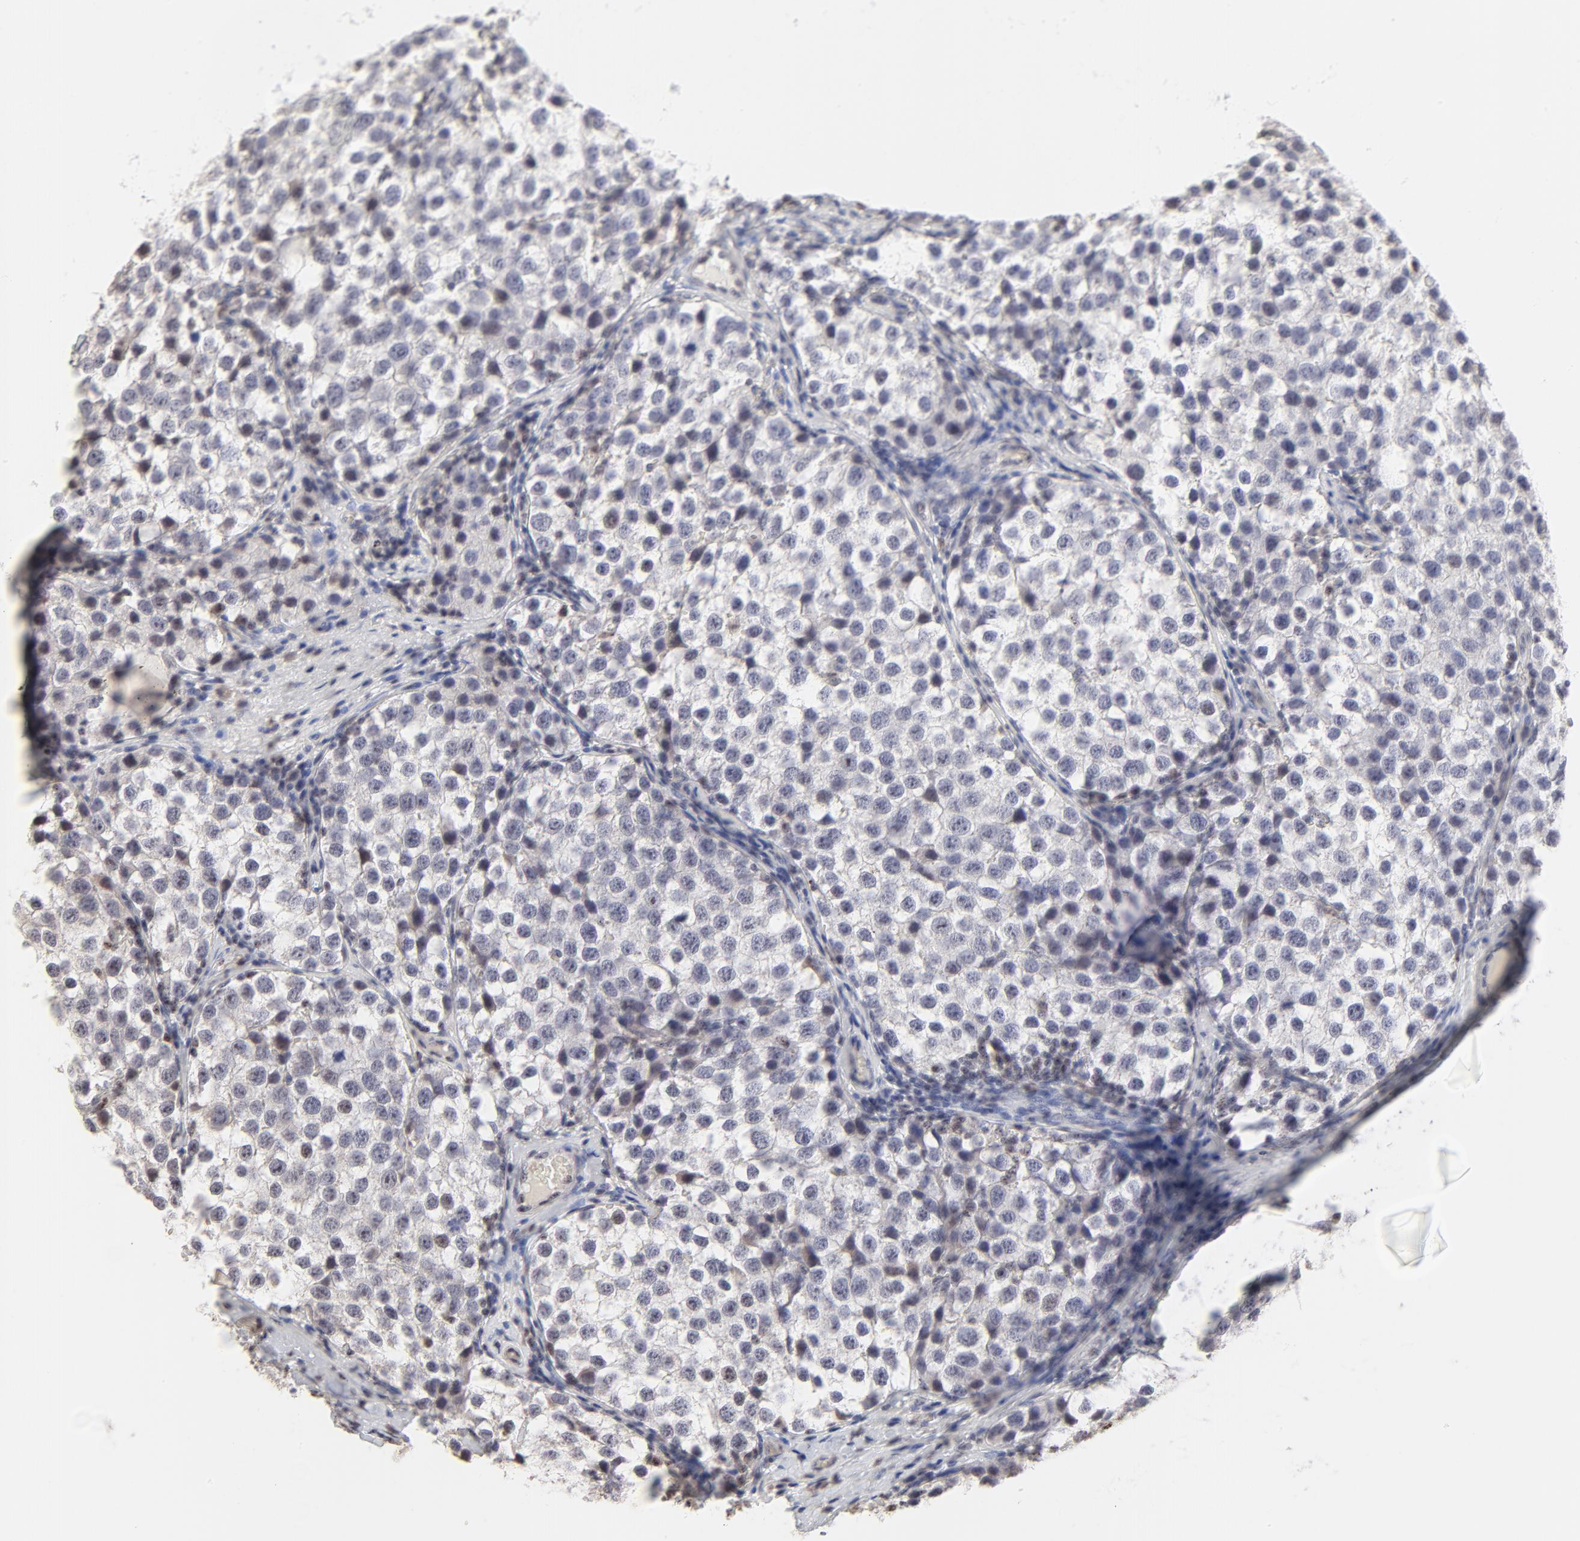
{"staining": {"intensity": "negative", "quantity": "none", "location": "none"}, "tissue": "testis cancer", "cell_type": "Tumor cells", "image_type": "cancer", "snomed": [{"axis": "morphology", "description": "Seminoma, NOS"}, {"axis": "topography", "description": "Testis"}], "caption": "Image shows no significant protein expression in tumor cells of testis seminoma. (DAB (3,3'-diaminobenzidine) IHC visualized using brightfield microscopy, high magnification).", "gene": "NFIL3", "patient": {"sex": "male", "age": 39}}